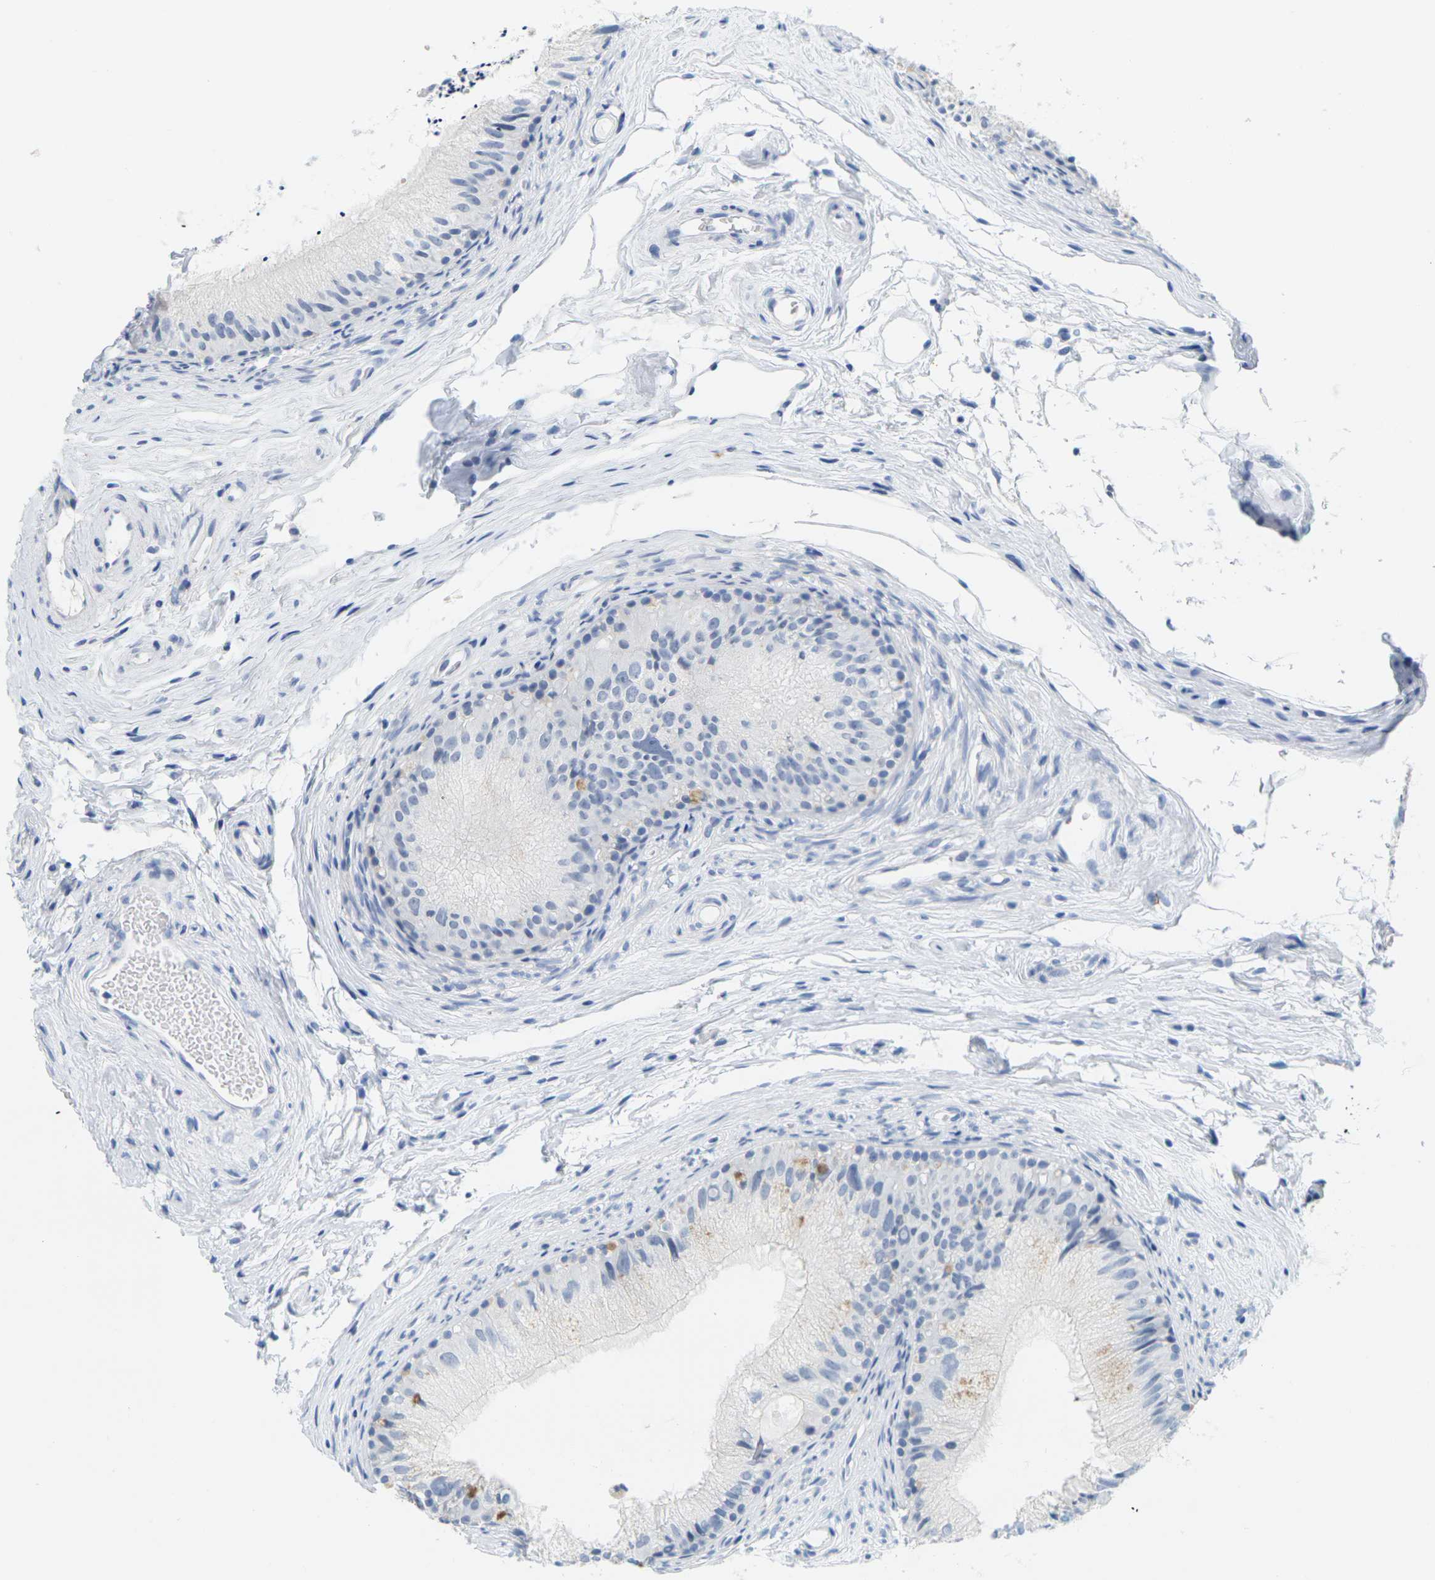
{"staining": {"intensity": "weak", "quantity": "<25%", "location": "cytoplasmic/membranous"}, "tissue": "epididymis", "cell_type": "Glandular cells", "image_type": "normal", "snomed": [{"axis": "morphology", "description": "Normal tissue, NOS"}, {"axis": "topography", "description": "Epididymis"}], "caption": "Image shows no significant protein positivity in glandular cells of normal epididymis.", "gene": "HLA", "patient": {"sex": "male", "age": 56}}